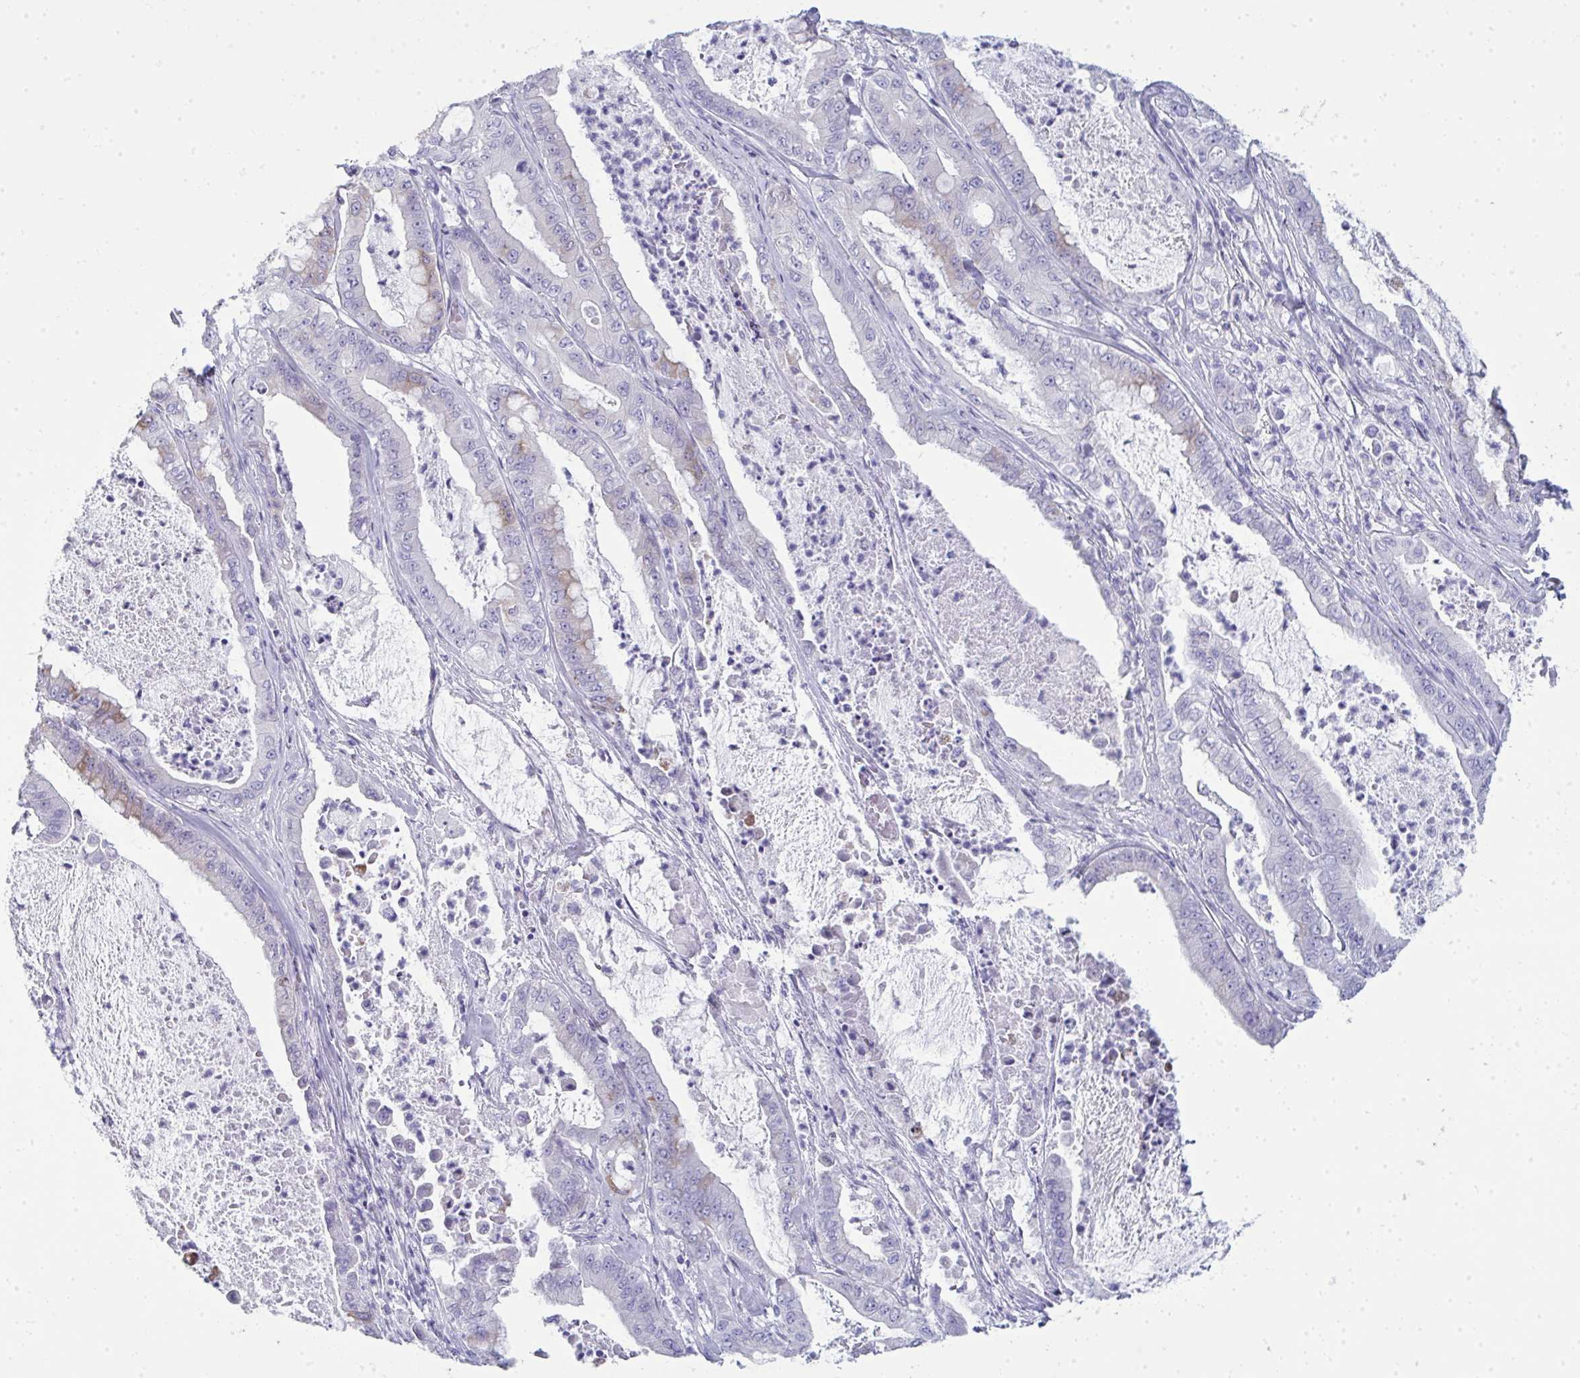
{"staining": {"intensity": "weak", "quantity": "<25%", "location": "cytoplasmic/membranous"}, "tissue": "pancreatic cancer", "cell_type": "Tumor cells", "image_type": "cancer", "snomed": [{"axis": "morphology", "description": "Adenocarcinoma, NOS"}, {"axis": "topography", "description": "Pancreas"}], "caption": "Tumor cells are negative for protein expression in human pancreatic adenocarcinoma.", "gene": "QDPR", "patient": {"sex": "male", "age": 71}}